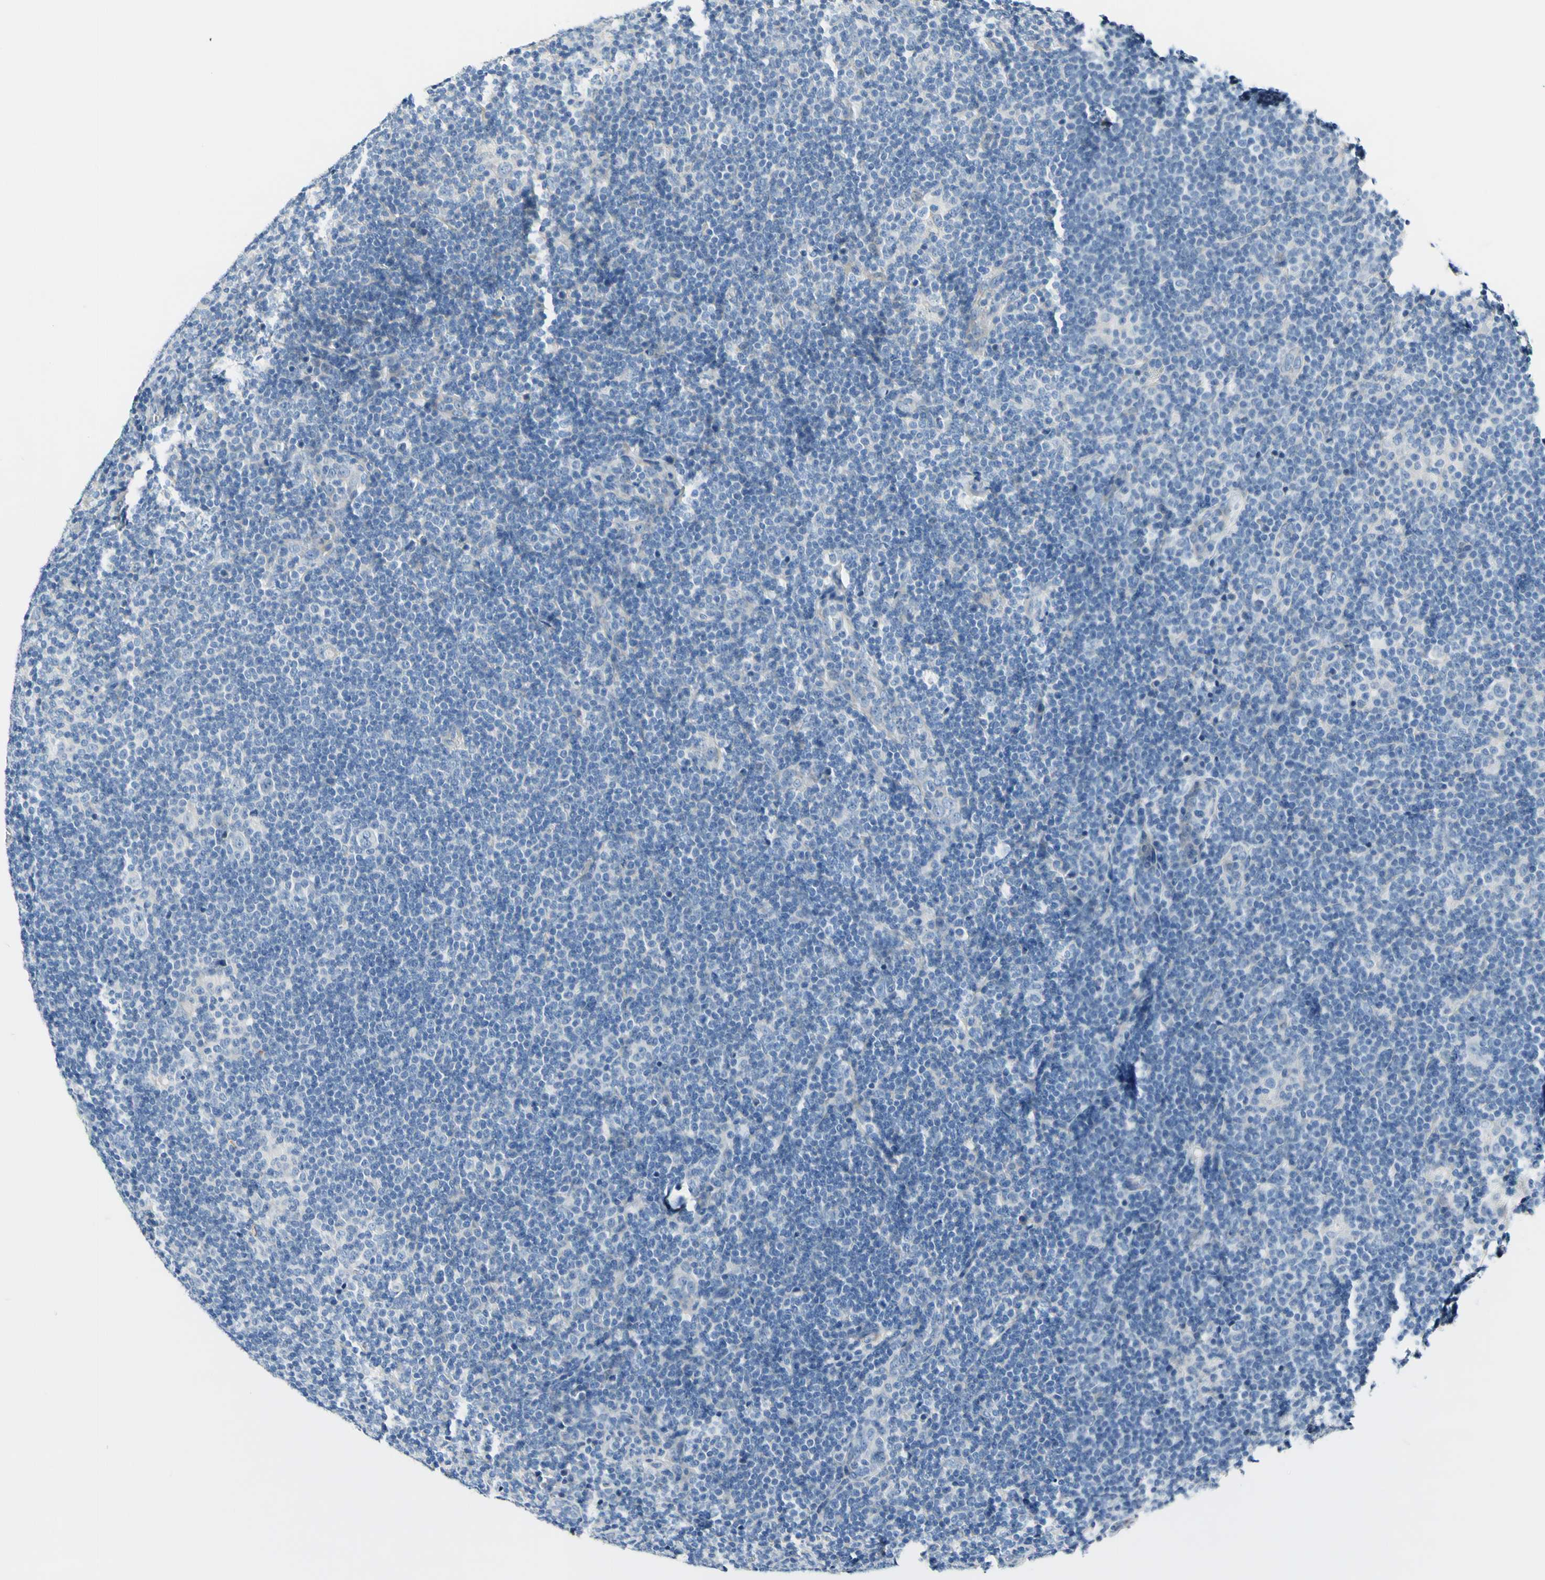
{"staining": {"intensity": "negative", "quantity": "none", "location": "none"}, "tissue": "lymphoma", "cell_type": "Tumor cells", "image_type": "cancer", "snomed": [{"axis": "morphology", "description": "Hodgkin's disease, NOS"}, {"axis": "topography", "description": "Lymph node"}], "caption": "A high-resolution photomicrograph shows immunohistochemistry (IHC) staining of Hodgkin's disease, which shows no significant expression in tumor cells.", "gene": "COL6A3", "patient": {"sex": "female", "age": 57}}